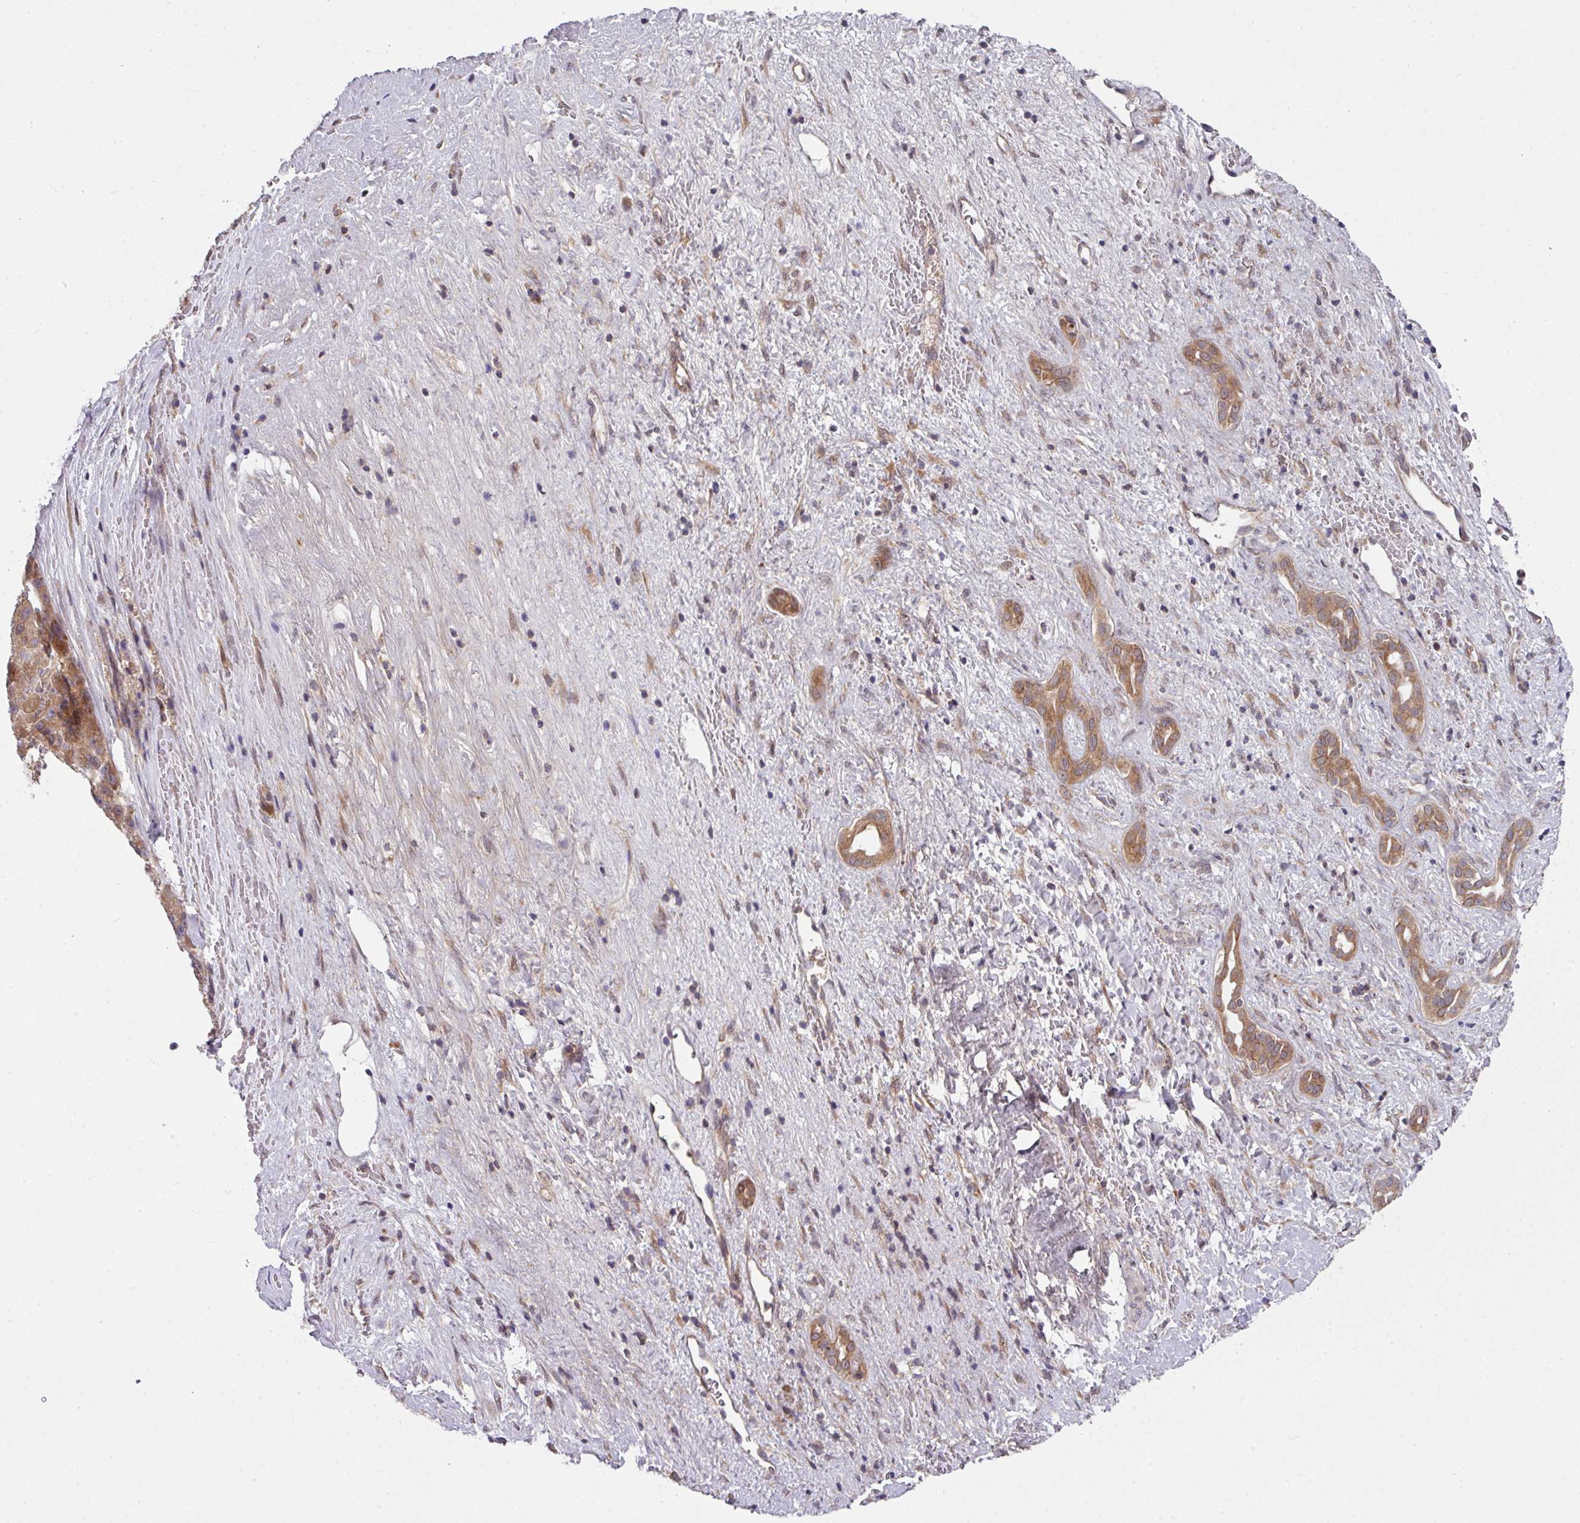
{"staining": {"intensity": "moderate", "quantity": ">75%", "location": "cytoplasmic/membranous"}, "tissue": "liver cancer", "cell_type": "Tumor cells", "image_type": "cancer", "snomed": [{"axis": "morphology", "description": "Carcinoma, Hepatocellular, NOS"}, {"axis": "topography", "description": "Liver"}], "caption": "Protein expression analysis of human liver cancer reveals moderate cytoplasmic/membranous expression in approximately >75% of tumor cells.", "gene": "CAMLG", "patient": {"sex": "male", "age": 76}}